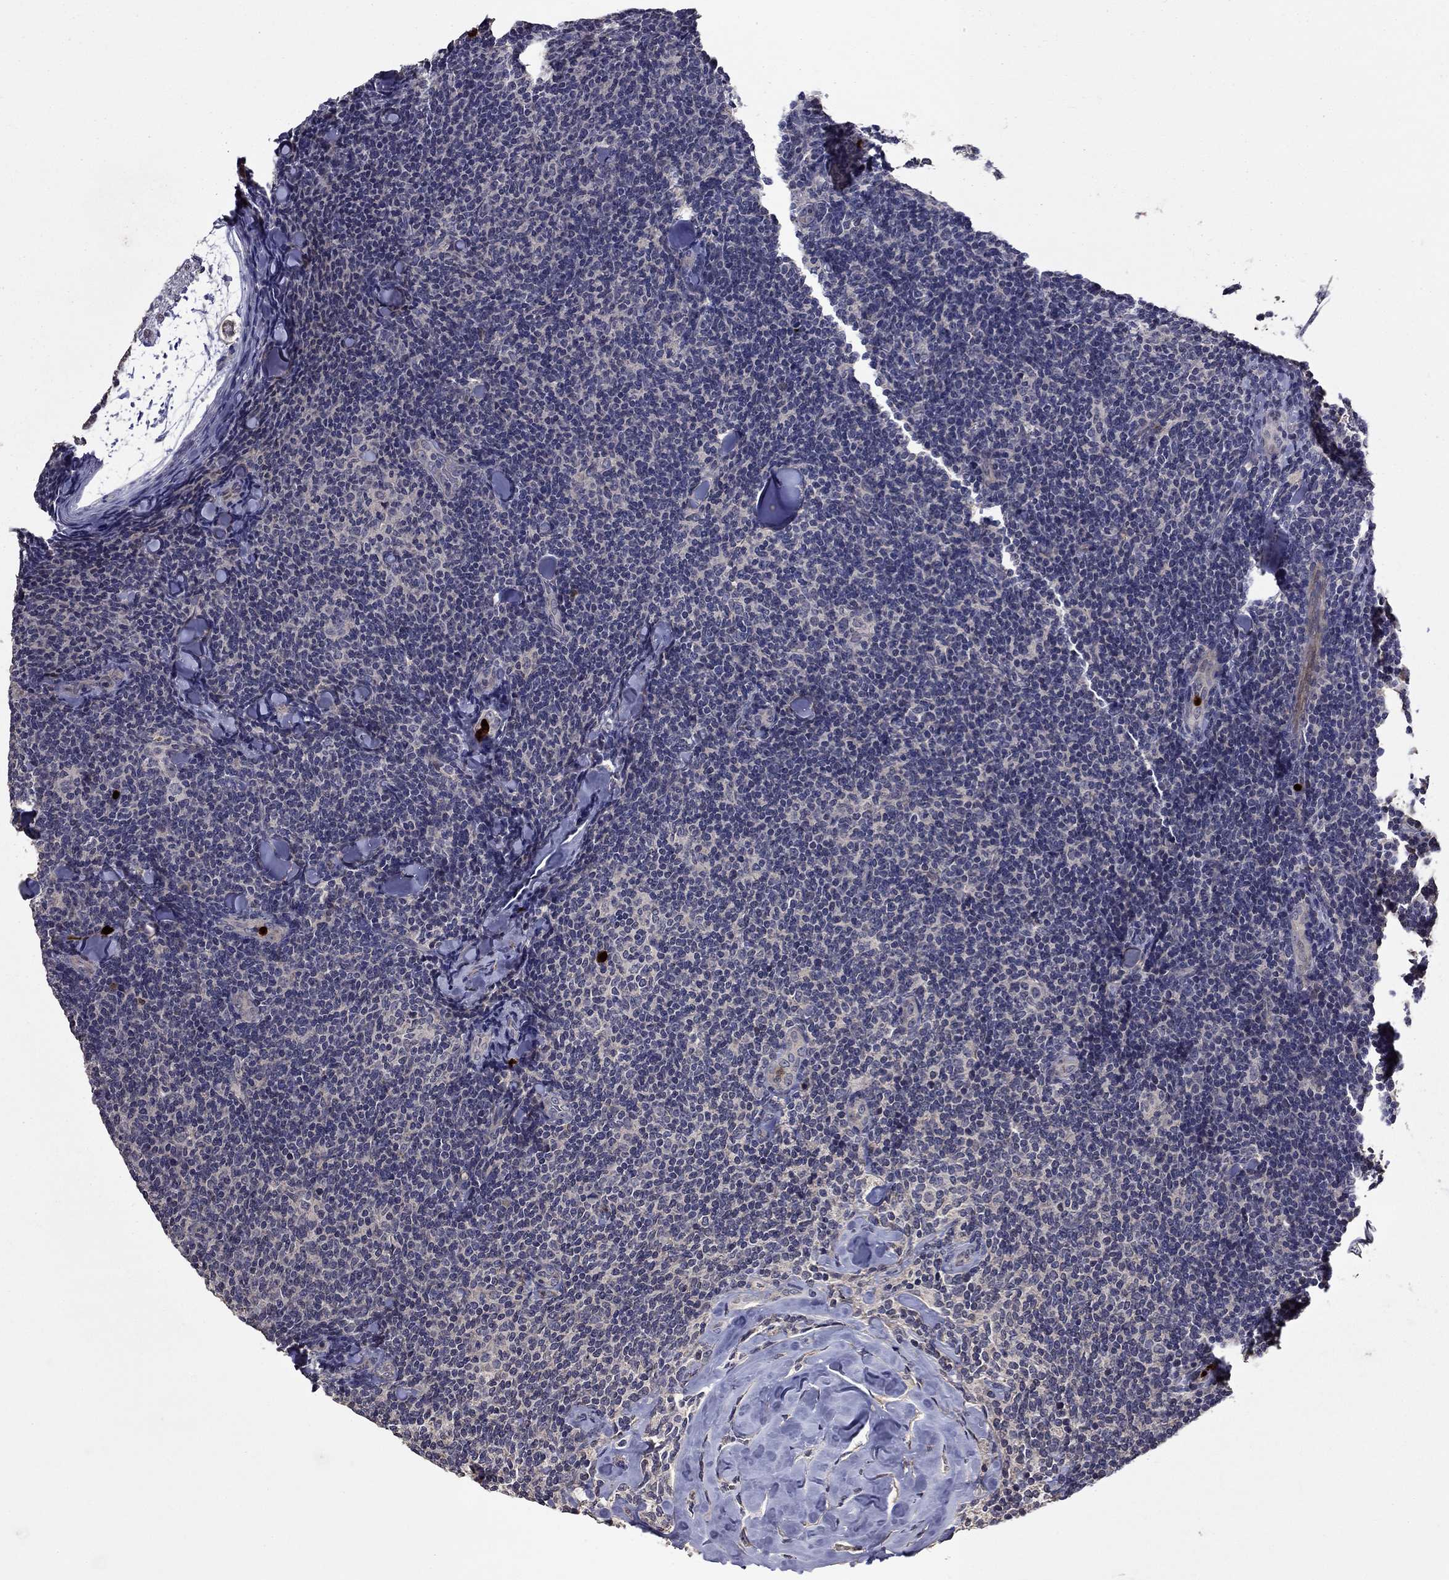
{"staining": {"intensity": "negative", "quantity": "none", "location": "none"}, "tissue": "lymphoma", "cell_type": "Tumor cells", "image_type": "cancer", "snomed": [{"axis": "morphology", "description": "Malignant lymphoma, non-Hodgkin's type, Low grade"}, {"axis": "topography", "description": "Lymph node"}], "caption": "This is an immunohistochemistry (IHC) histopathology image of lymphoma. There is no expression in tumor cells.", "gene": "SATB1", "patient": {"sex": "female", "age": 56}}